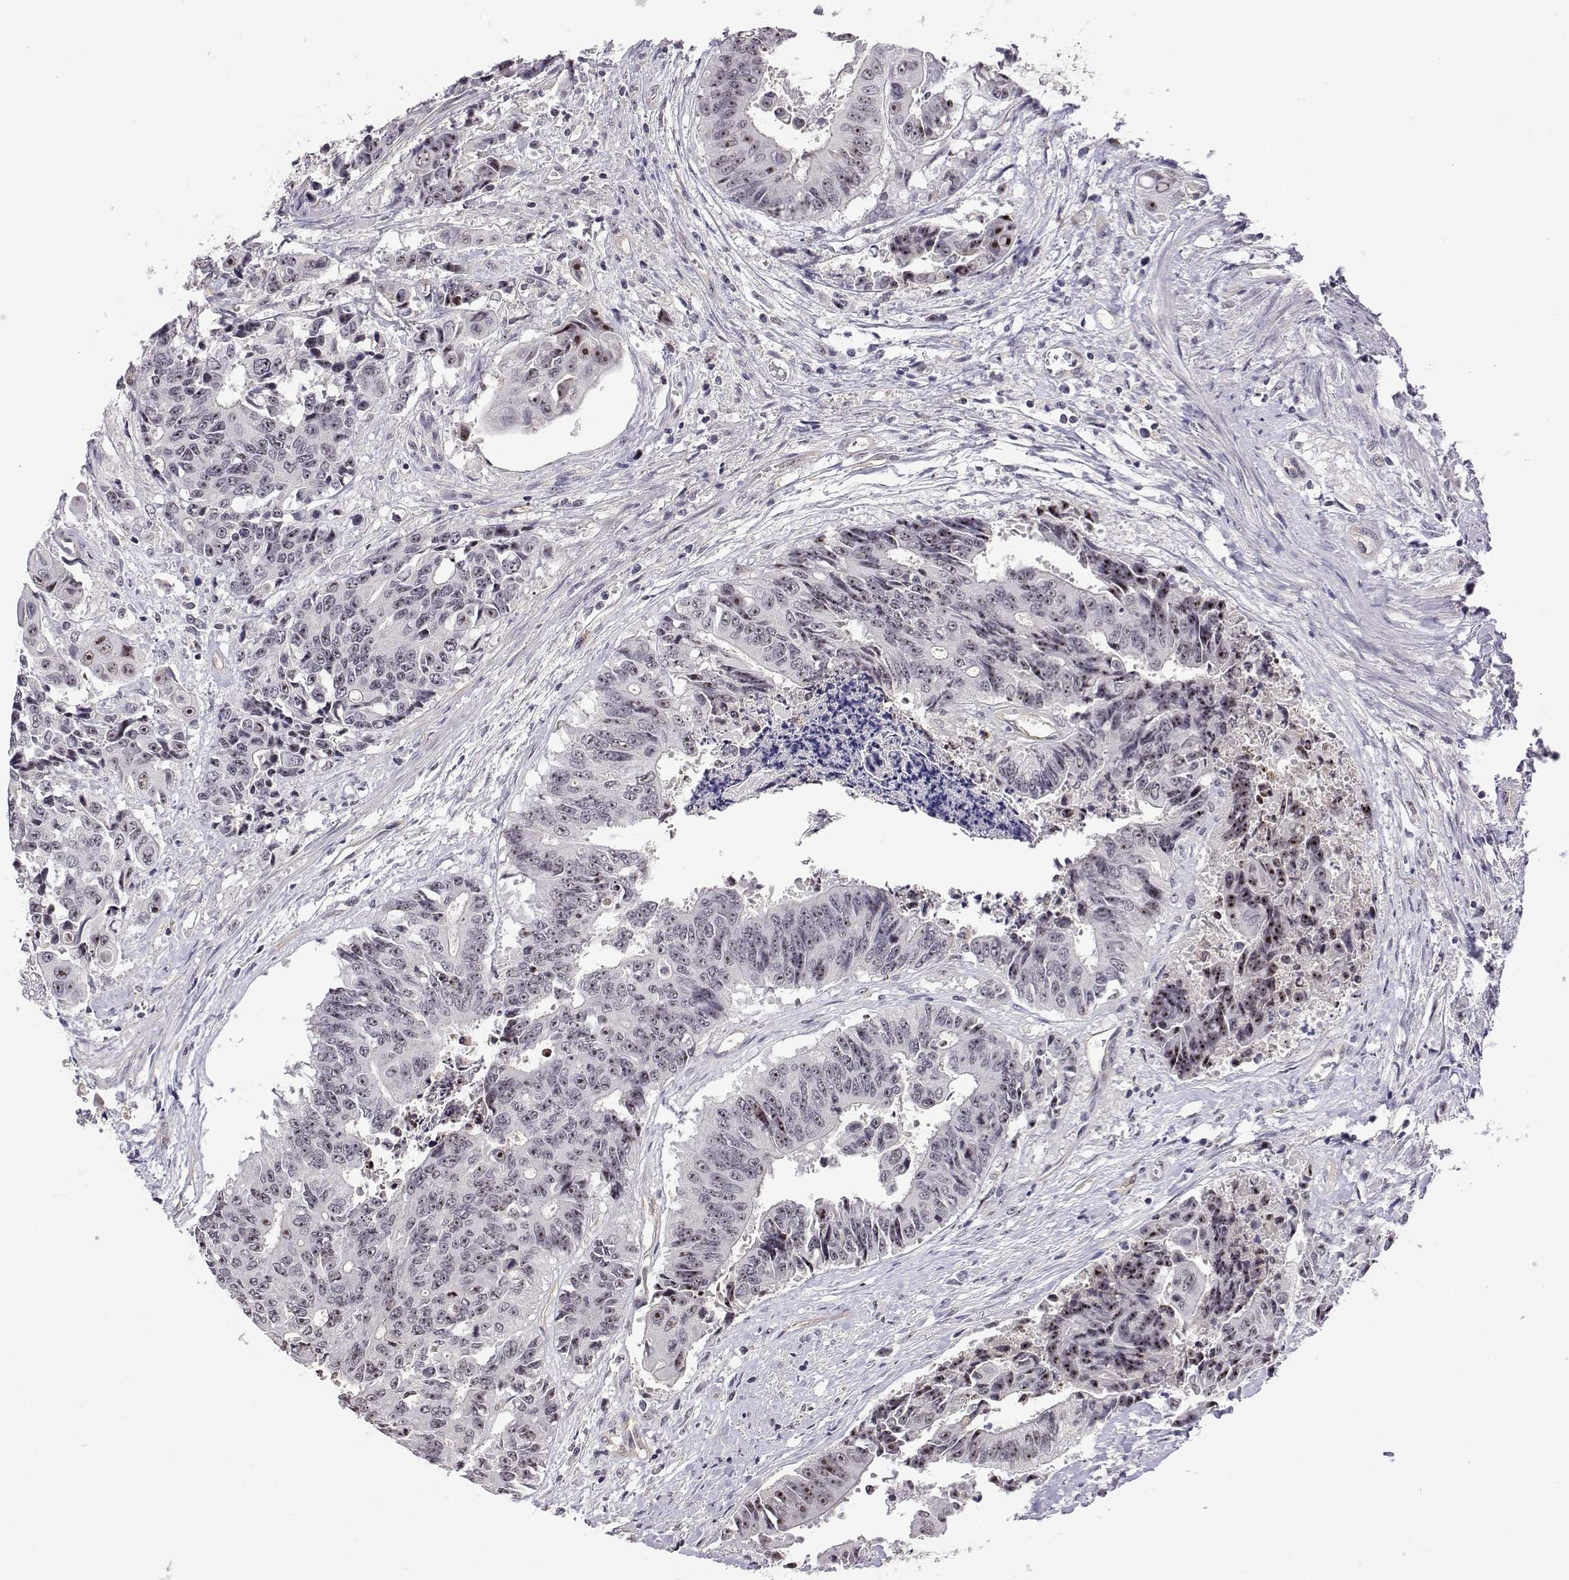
{"staining": {"intensity": "moderate", "quantity": "<25%", "location": "nuclear"}, "tissue": "colorectal cancer", "cell_type": "Tumor cells", "image_type": "cancer", "snomed": [{"axis": "morphology", "description": "Adenocarcinoma, NOS"}, {"axis": "topography", "description": "Rectum"}], "caption": "A high-resolution micrograph shows immunohistochemistry (IHC) staining of colorectal adenocarcinoma, which shows moderate nuclear expression in approximately <25% of tumor cells. Using DAB (3,3'-diaminobenzidine) (brown) and hematoxylin (blue) stains, captured at high magnification using brightfield microscopy.", "gene": "NHP2", "patient": {"sex": "male", "age": 54}}